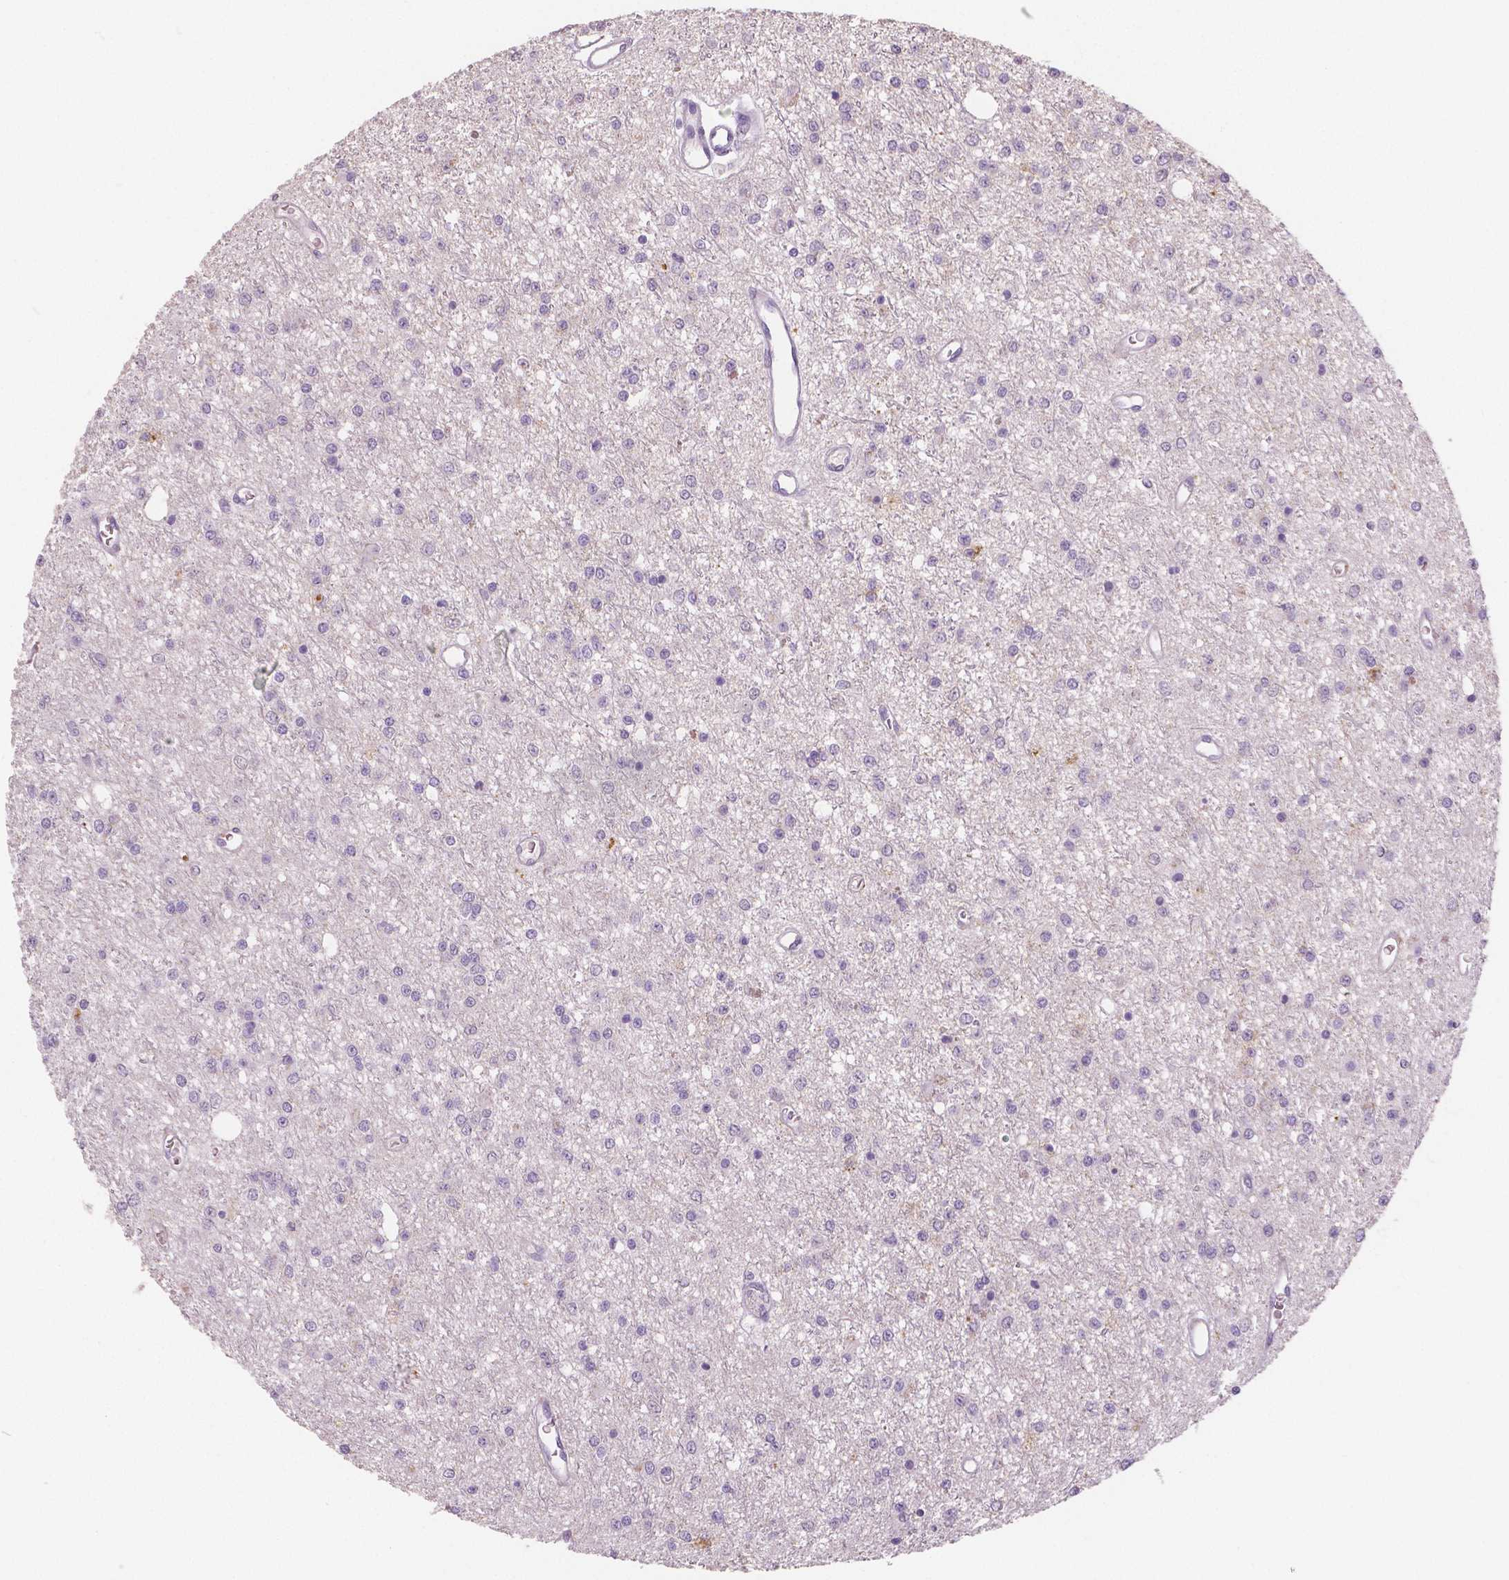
{"staining": {"intensity": "negative", "quantity": "none", "location": "none"}, "tissue": "glioma", "cell_type": "Tumor cells", "image_type": "cancer", "snomed": [{"axis": "morphology", "description": "Glioma, malignant, Low grade"}, {"axis": "topography", "description": "Brain"}], "caption": "Malignant glioma (low-grade) was stained to show a protein in brown. There is no significant expression in tumor cells.", "gene": "TSPAN7", "patient": {"sex": "female", "age": 45}}